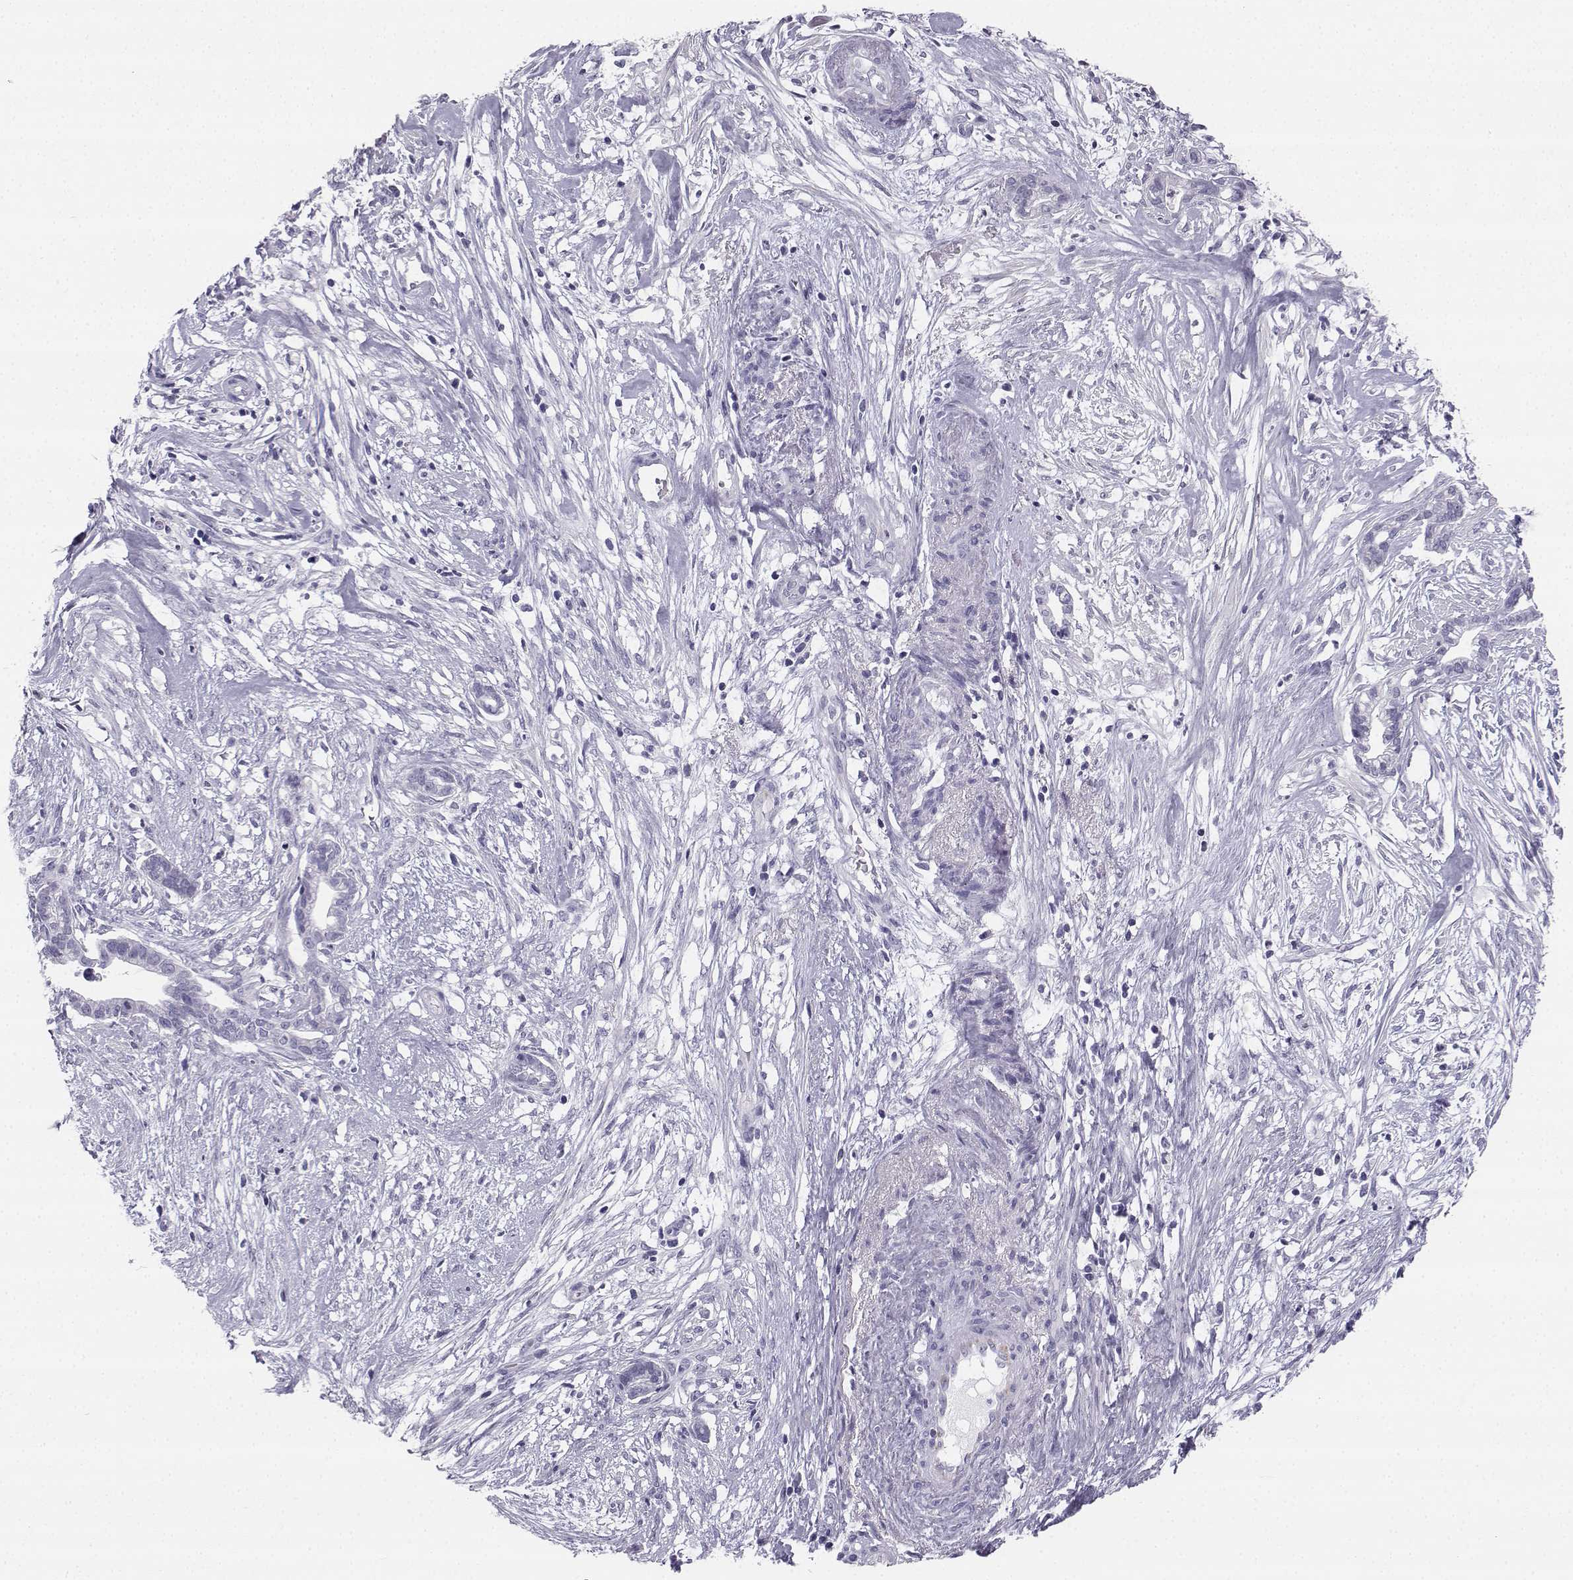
{"staining": {"intensity": "negative", "quantity": "none", "location": "none"}, "tissue": "cervical cancer", "cell_type": "Tumor cells", "image_type": "cancer", "snomed": [{"axis": "morphology", "description": "Adenocarcinoma, NOS"}, {"axis": "topography", "description": "Cervix"}], "caption": "This histopathology image is of cervical adenocarcinoma stained with immunohistochemistry to label a protein in brown with the nuclei are counter-stained blue. There is no expression in tumor cells.", "gene": "SYCE1", "patient": {"sex": "female", "age": 62}}